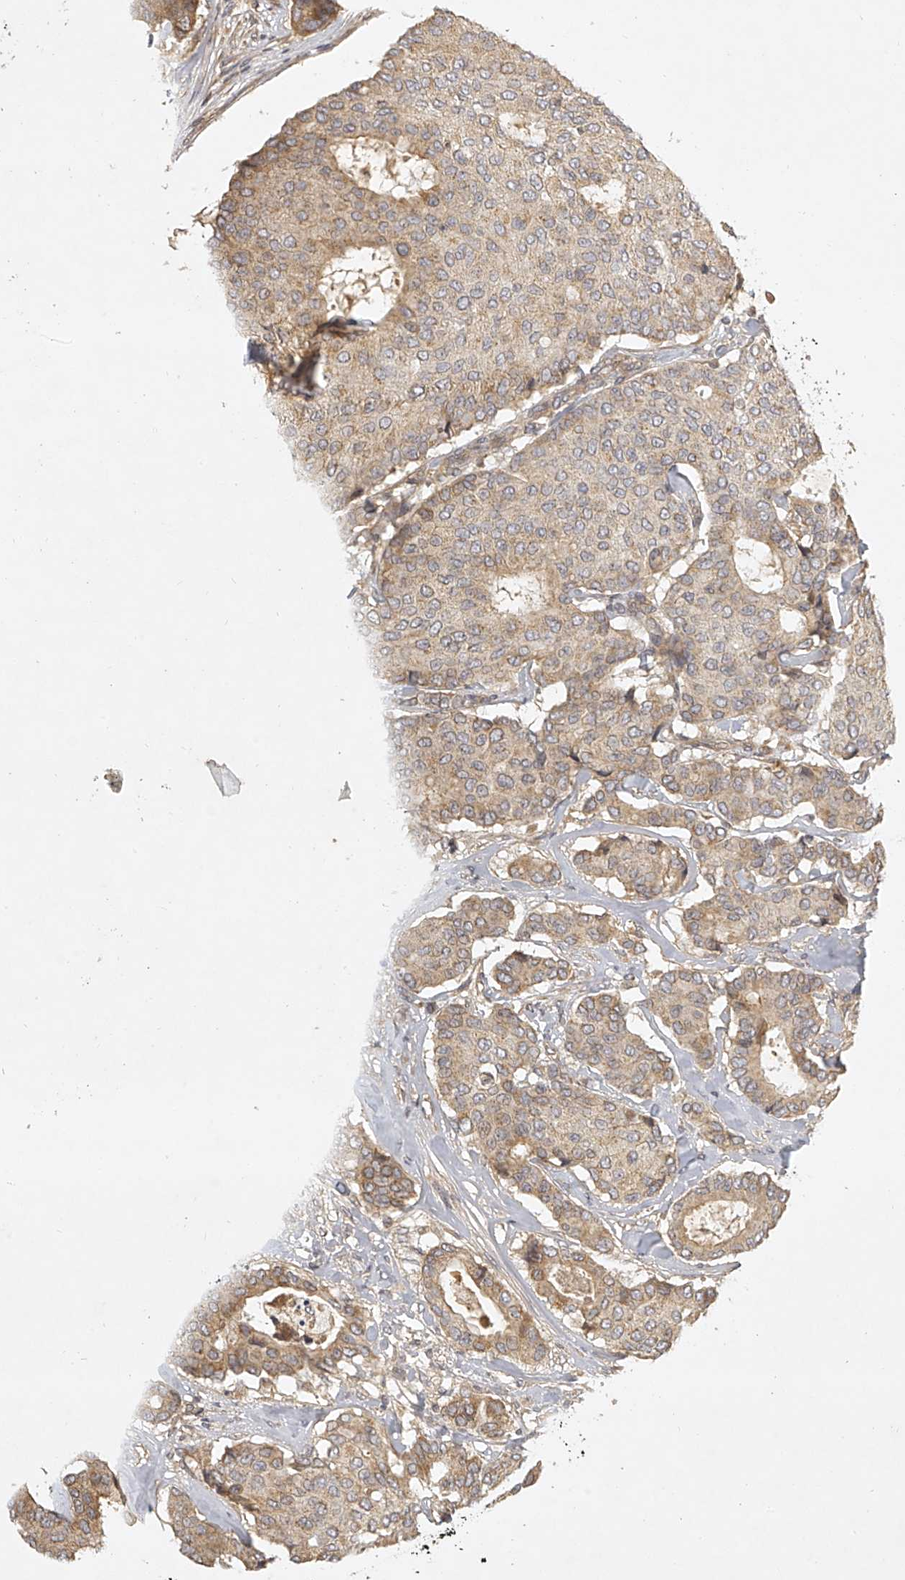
{"staining": {"intensity": "moderate", "quantity": "25%-75%", "location": "cytoplasmic/membranous"}, "tissue": "breast cancer", "cell_type": "Tumor cells", "image_type": "cancer", "snomed": [{"axis": "morphology", "description": "Duct carcinoma"}, {"axis": "topography", "description": "Breast"}], "caption": "High-magnification brightfield microscopy of breast cancer (infiltrating ductal carcinoma) stained with DAB (brown) and counterstained with hematoxylin (blue). tumor cells exhibit moderate cytoplasmic/membranous positivity is identified in about25%-75% of cells.", "gene": "NFS1", "patient": {"sex": "female", "age": 75}}